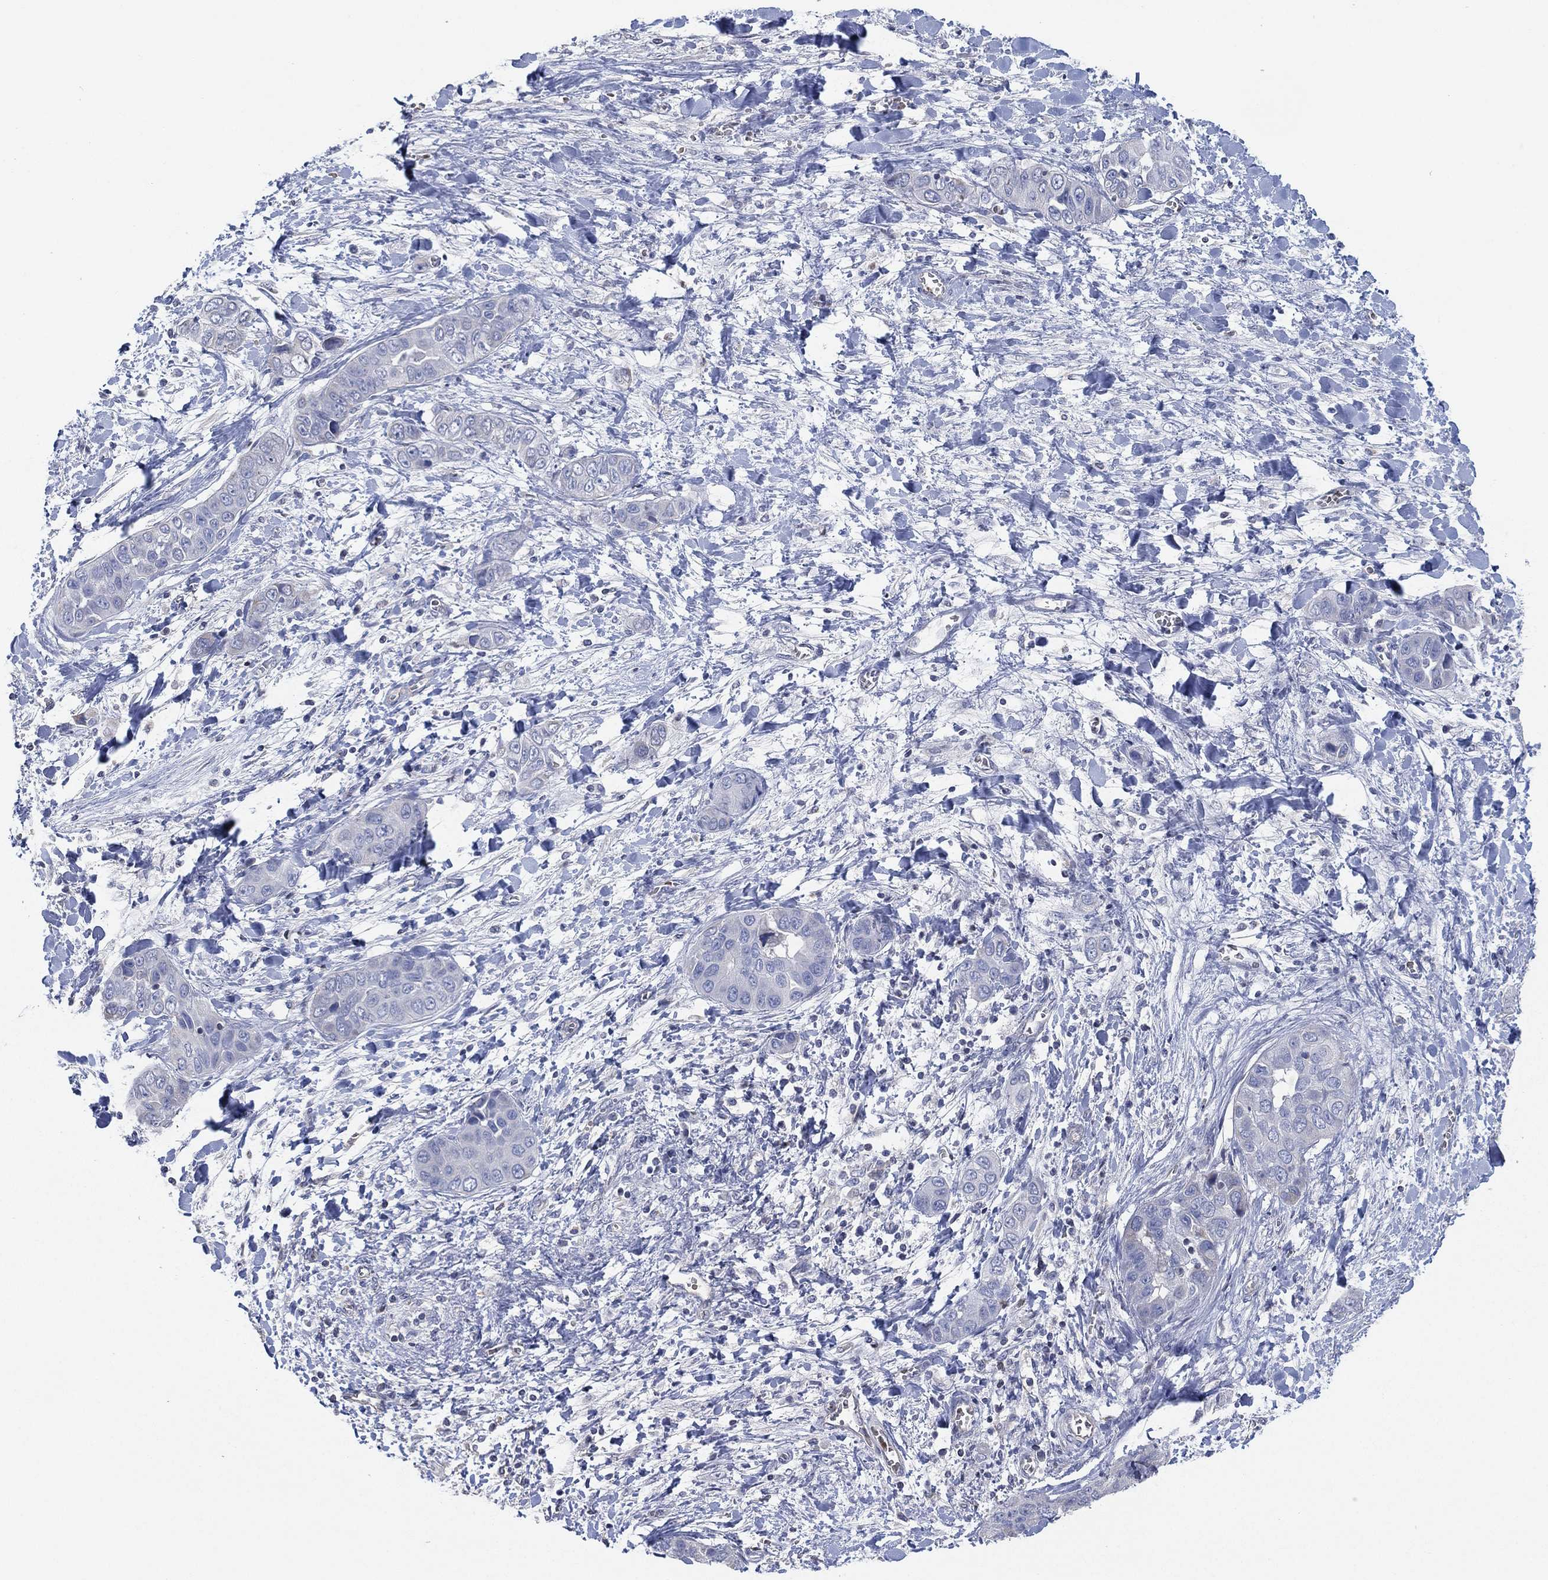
{"staining": {"intensity": "negative", "quantity": "none", "location": "none"}, "tissue": "liver cancer", "cell_type": "Tumor cells", "image_type": "cancer", "snomed": [{"axis": "morphology", "description": "Cholangiocarcinoma"}, {"axis": "topography", "description": "Liver"}], "caption": "A histopathology image of human cholangiocarcinoma (liver) is negative for staining in tumor cells.", "gene": "CFTR", "patient": {"sex": "female", "age": 52}}